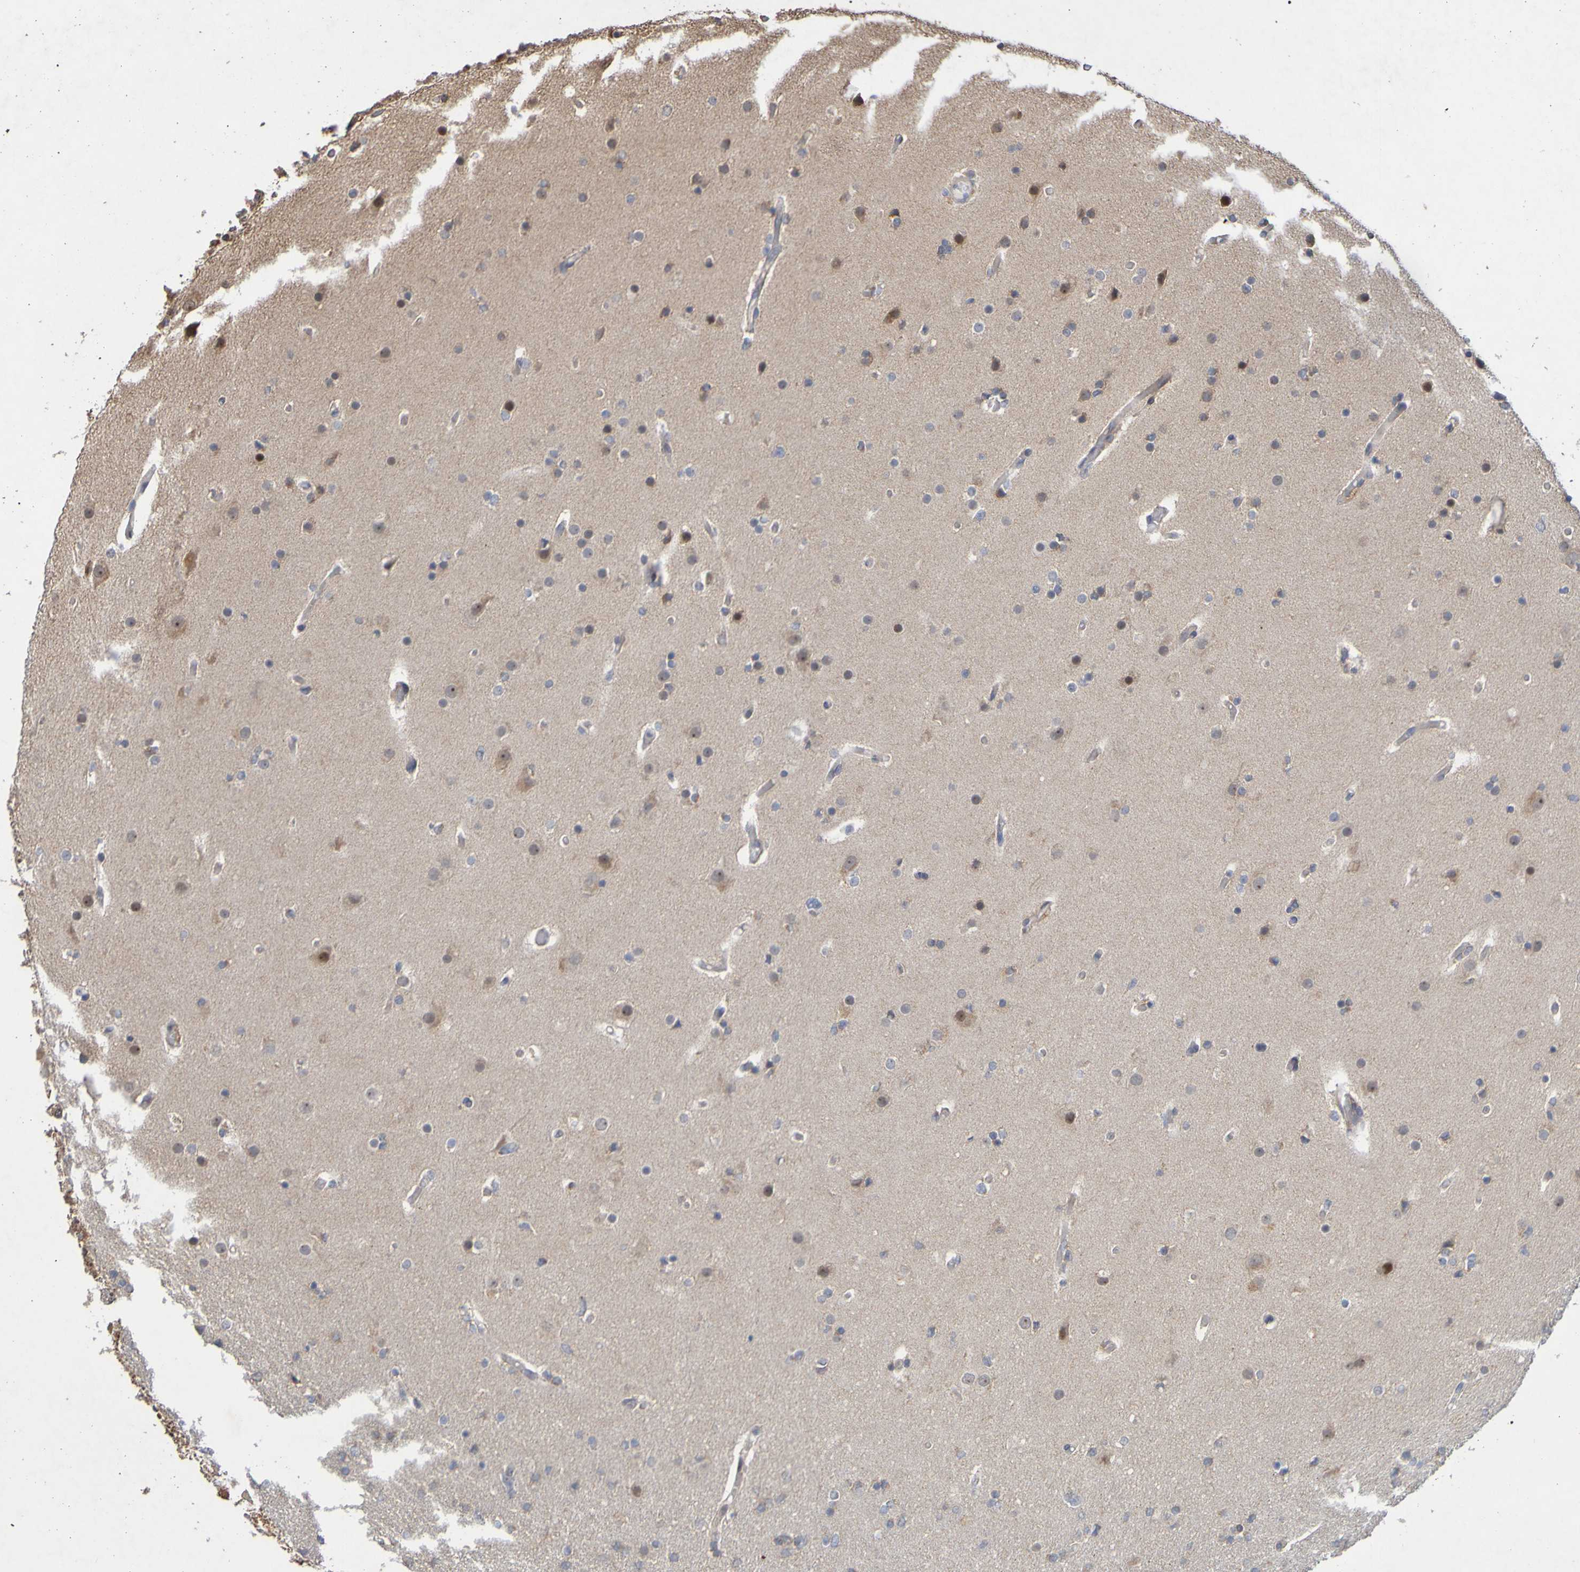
{"staining": {"intensity": "moderate", "quantity": "25%-75%", "location": "cytoplasmic/membranous,nuclear"}, "tissue": "glioma", "cell_type": "Tumor cells", "image_type": "cancer", "snomed": [{"axis": "morphology", "description": "Glioma, malignant, High grade"}, {"axis": "topography", "description": "Cerebral cortex"}], "caption": "This histopathology image demonstrates malignant high-grade glioma stained with immunohistochemistry to label a protein in brown. The cytoplasmic/membranous and nuclear of tumor cells show moderate positivity for the protein. Nuclei are counter-stained blue.", "gene": "TMBIM1", "patient": {"sex": "female", "age": 36}}